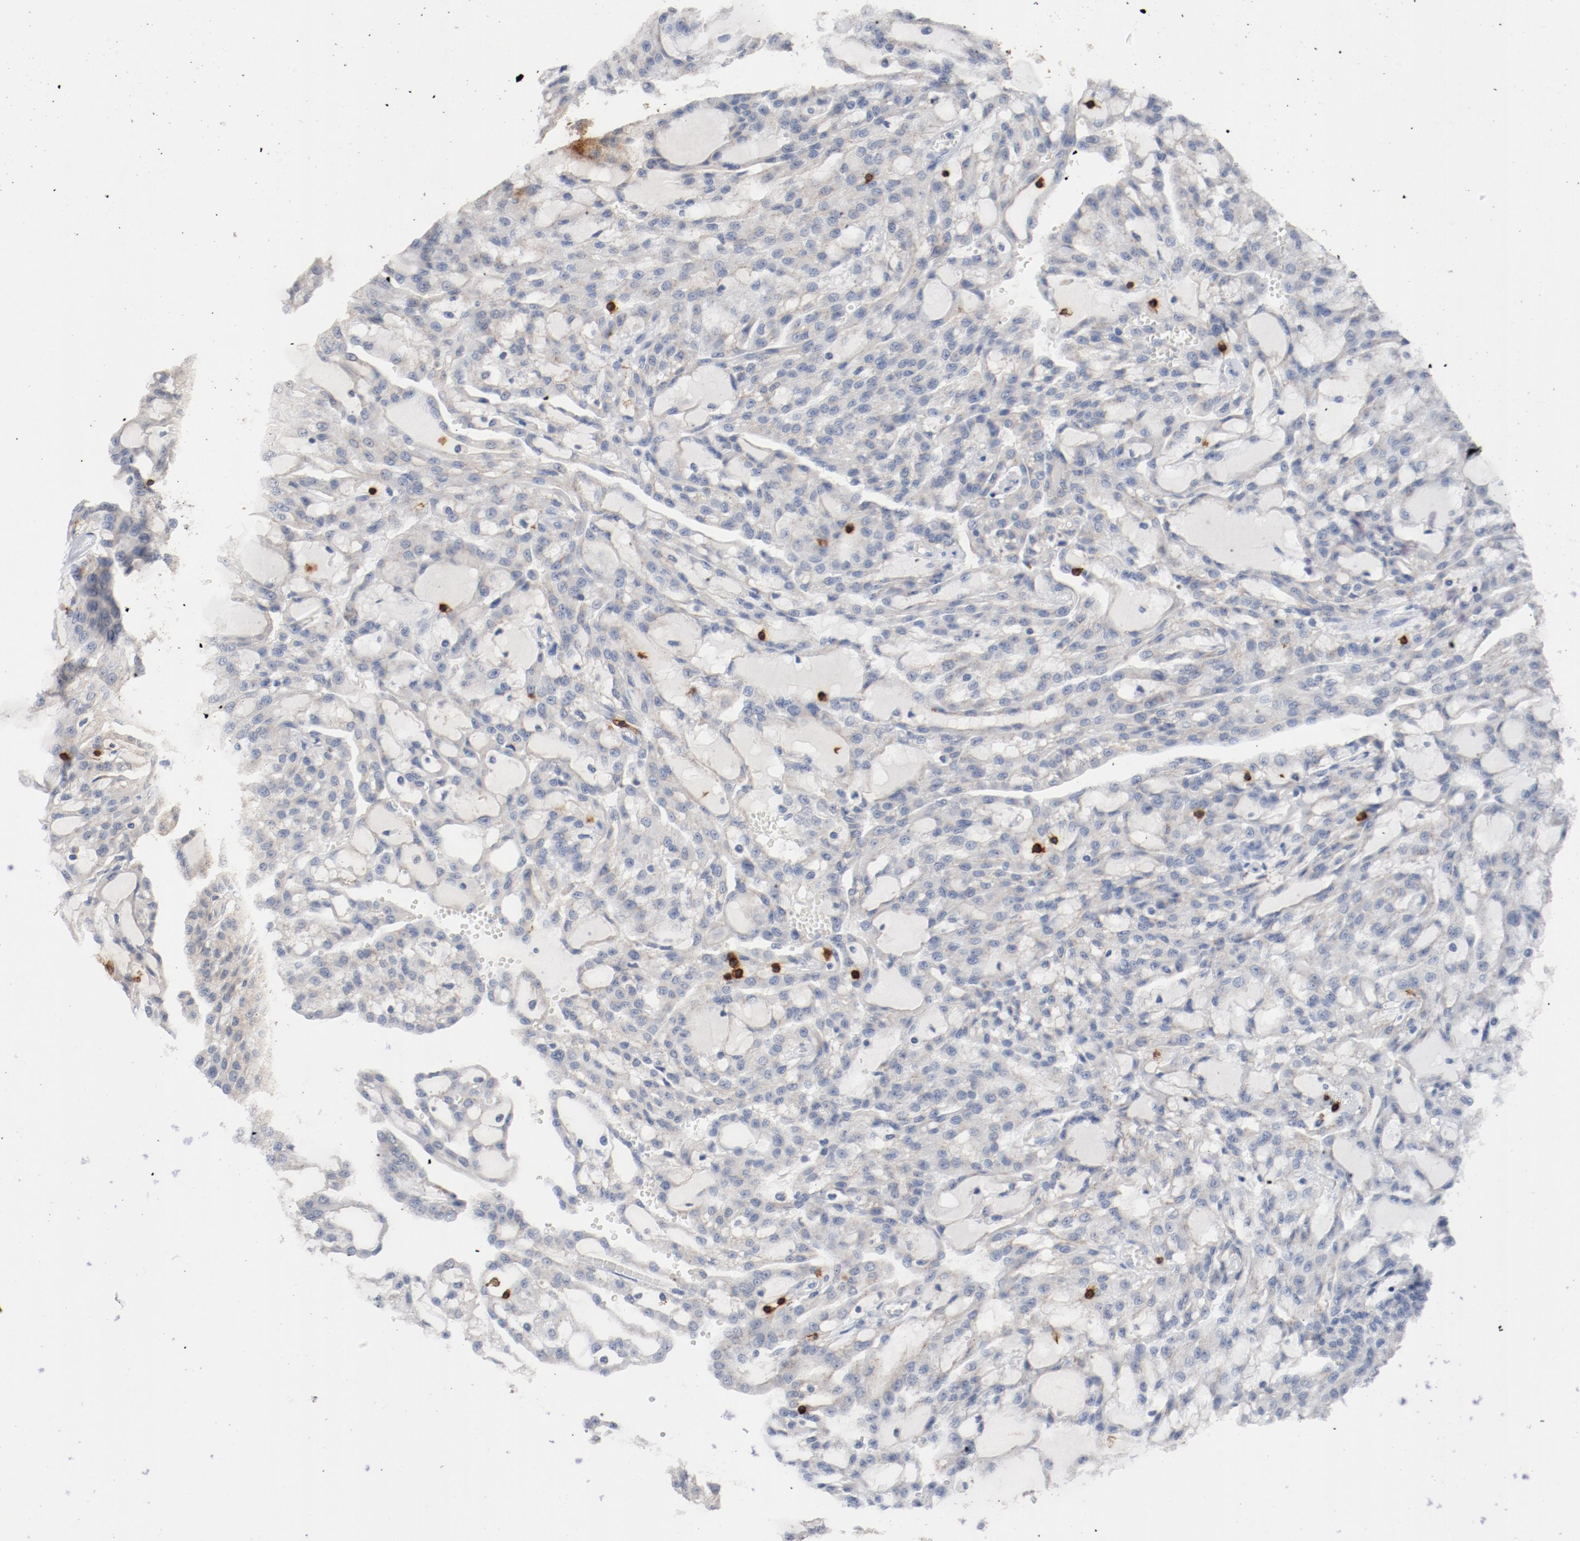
{"staining": {"intensity": "negative", "quantity": "none", "location": "none"}, "tissue": "renal cancer", "cell_type": "Tumor cells", "image_type": "cancer", "snomed": [{"axis": "morphology", "description": "Adenocarcinoma, NOS"}, {"axis": "topography", "description": "Kidney"}], "caption": "There is no significant positivity in tumor cells of adenocarcinoma (renal).", "gene": "CD247", "patient": {"sex": "male", "age": 63}}